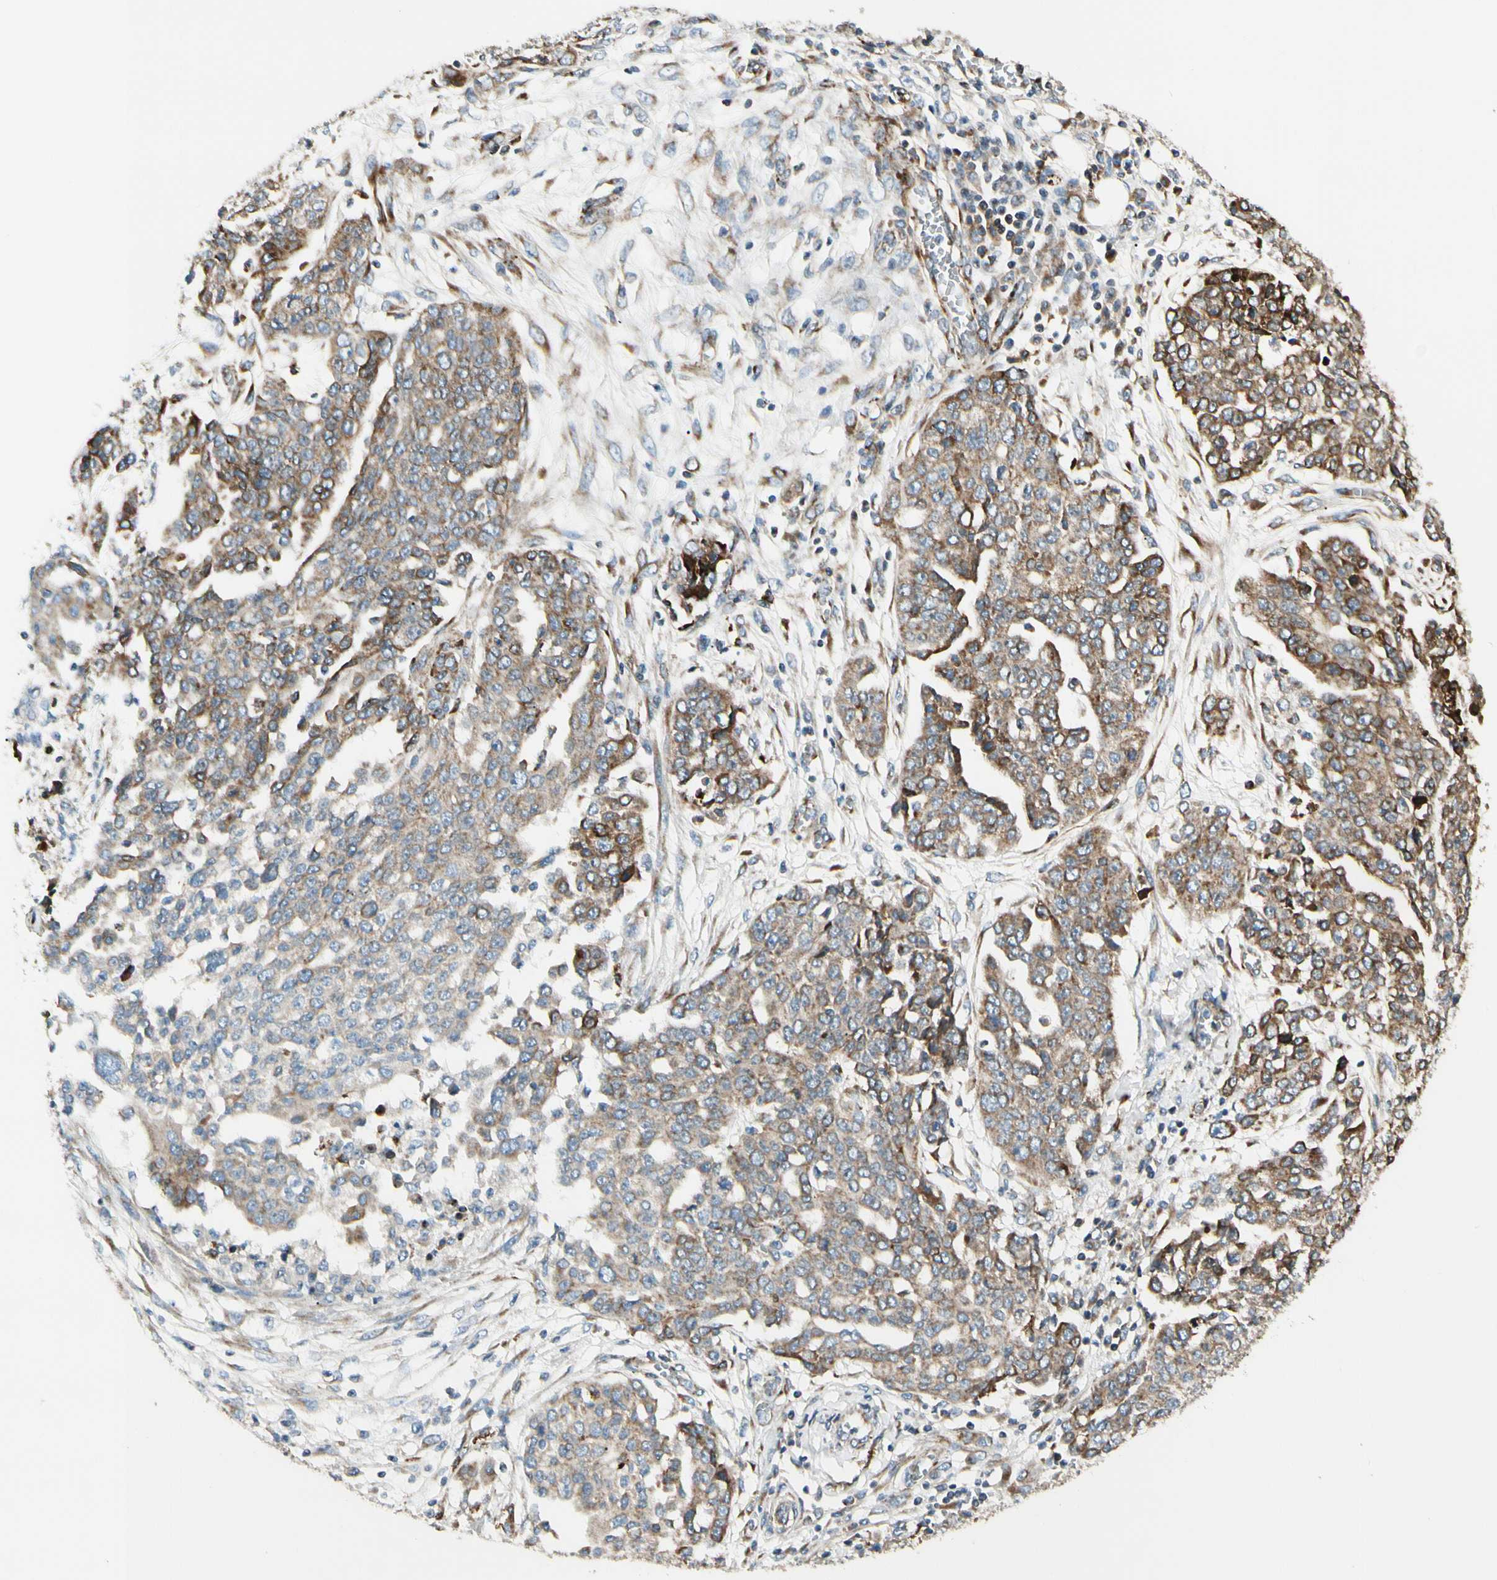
{"staining": {"intensity": "moderate", "quantity": ">75%", "location": "cytoplasmic/membranous"}, "tissue": "ovarian cancer", "cell_type": "Tumor cells", "image_type": "cancer", "snomed": [{"axis": "morphology", "description": "Cystadenocarcinoma, serous, NOS"}, {"axis": "topography", "description": "Soft tissue"}, {"axis": "topography", "description": "Ovary"}], "caption": "Protein positivity by immunohistochemistry shows moderate cytoplasmic/membranous staining in approximately >75% of tumor cells in ovarian cancer.", "gene": "MRPL9", "patient": {"sex": "female", "age": 57}}